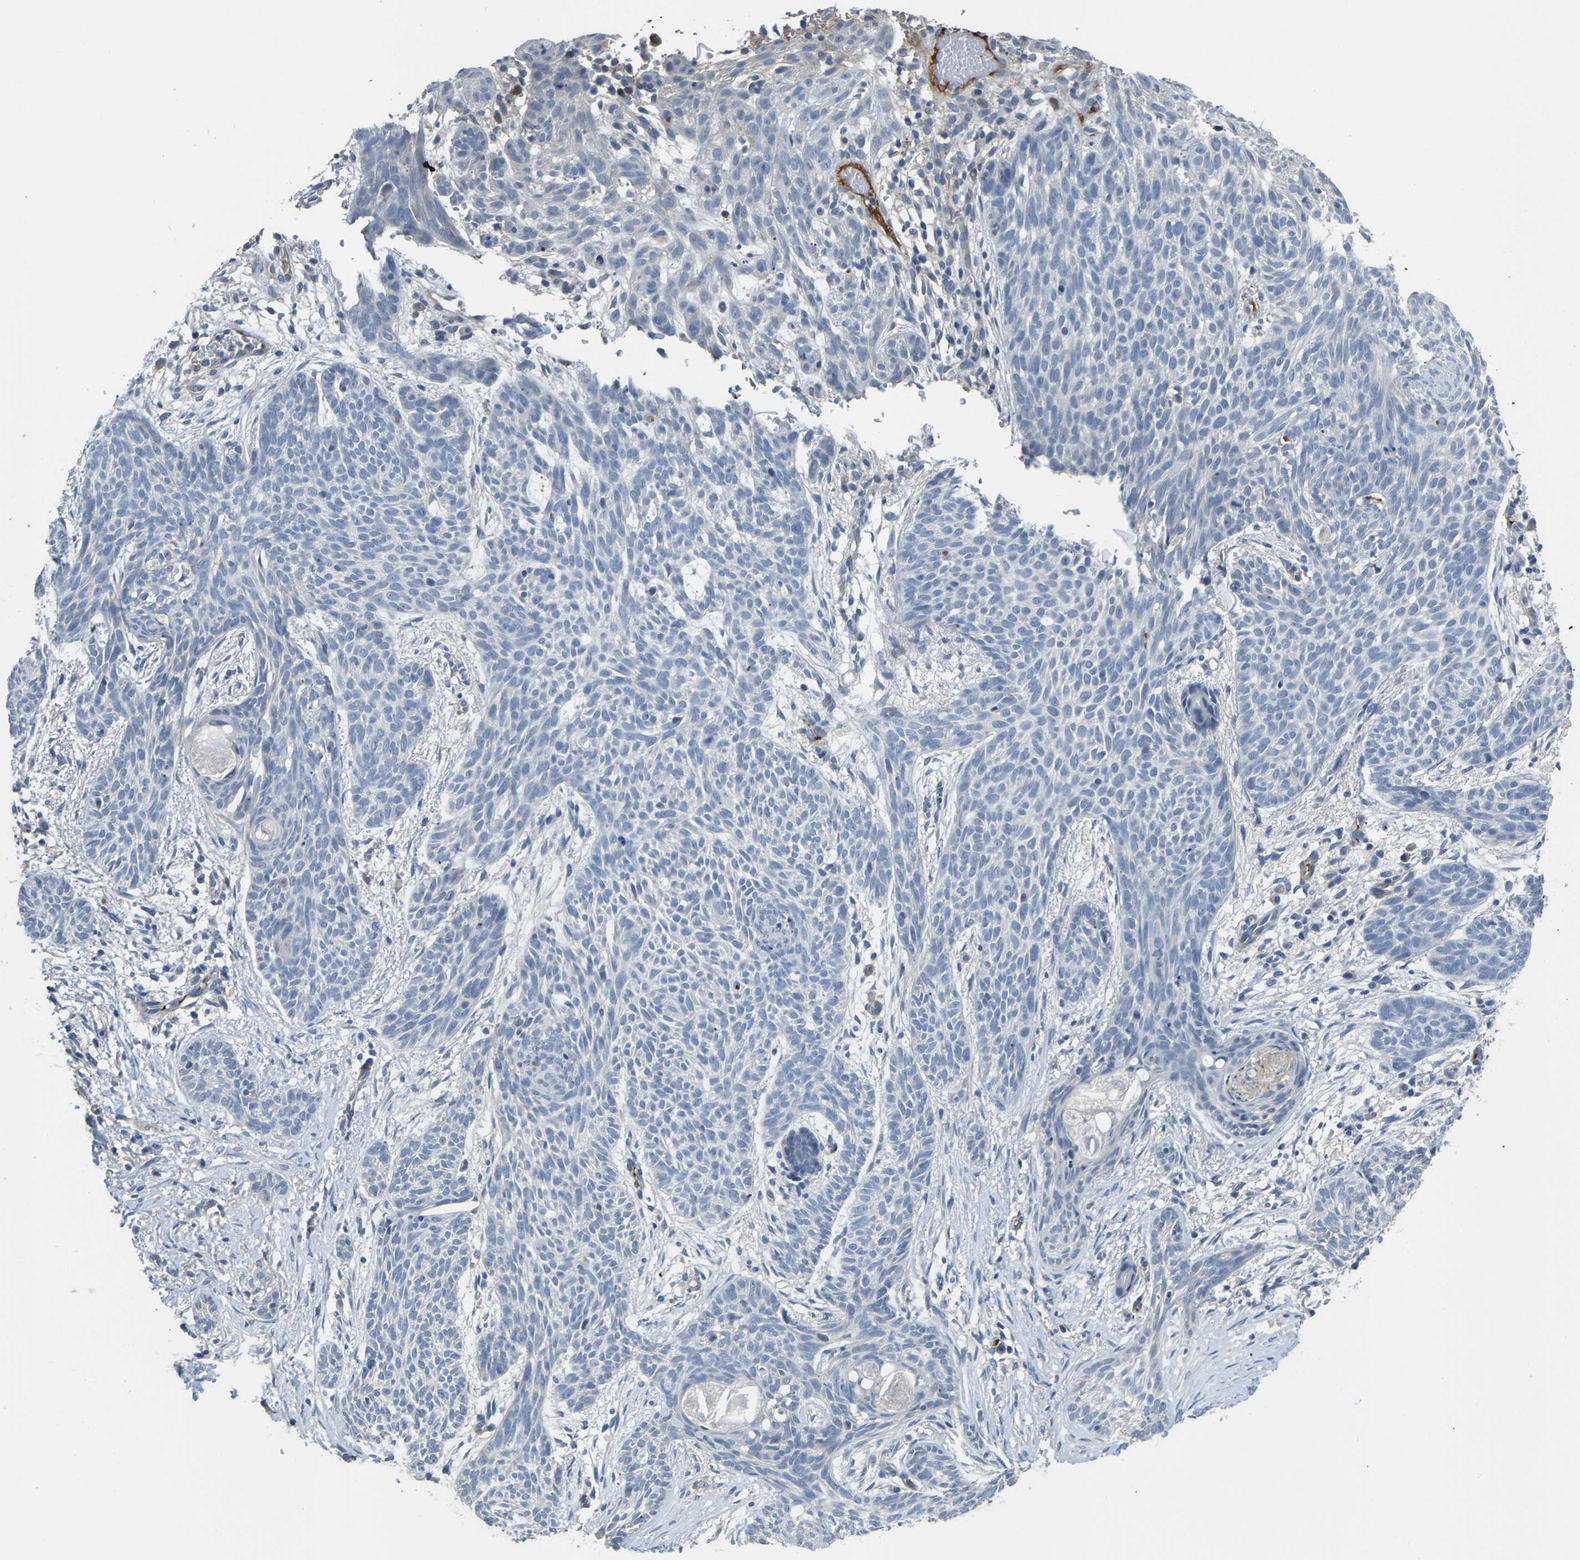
{"staining": {"intensity": "negative", "quantity": "none", "location": "none"}, "tissue": "skin cancer", "cell_type": "Tumor cells", "image_type": "cancer", "snomed": [{"axis": "morphology", "description": "Basal cell carcinoma"}, {"axis": "topography", "description": "Skin"}], "caption": "A high-resolution image shows IHC staining of basal cell carcinoma (skin), which shows no significant staining in tumor cells.", "gene": "HIGD2B", "patient": {"sex": "female", "age": 59}}